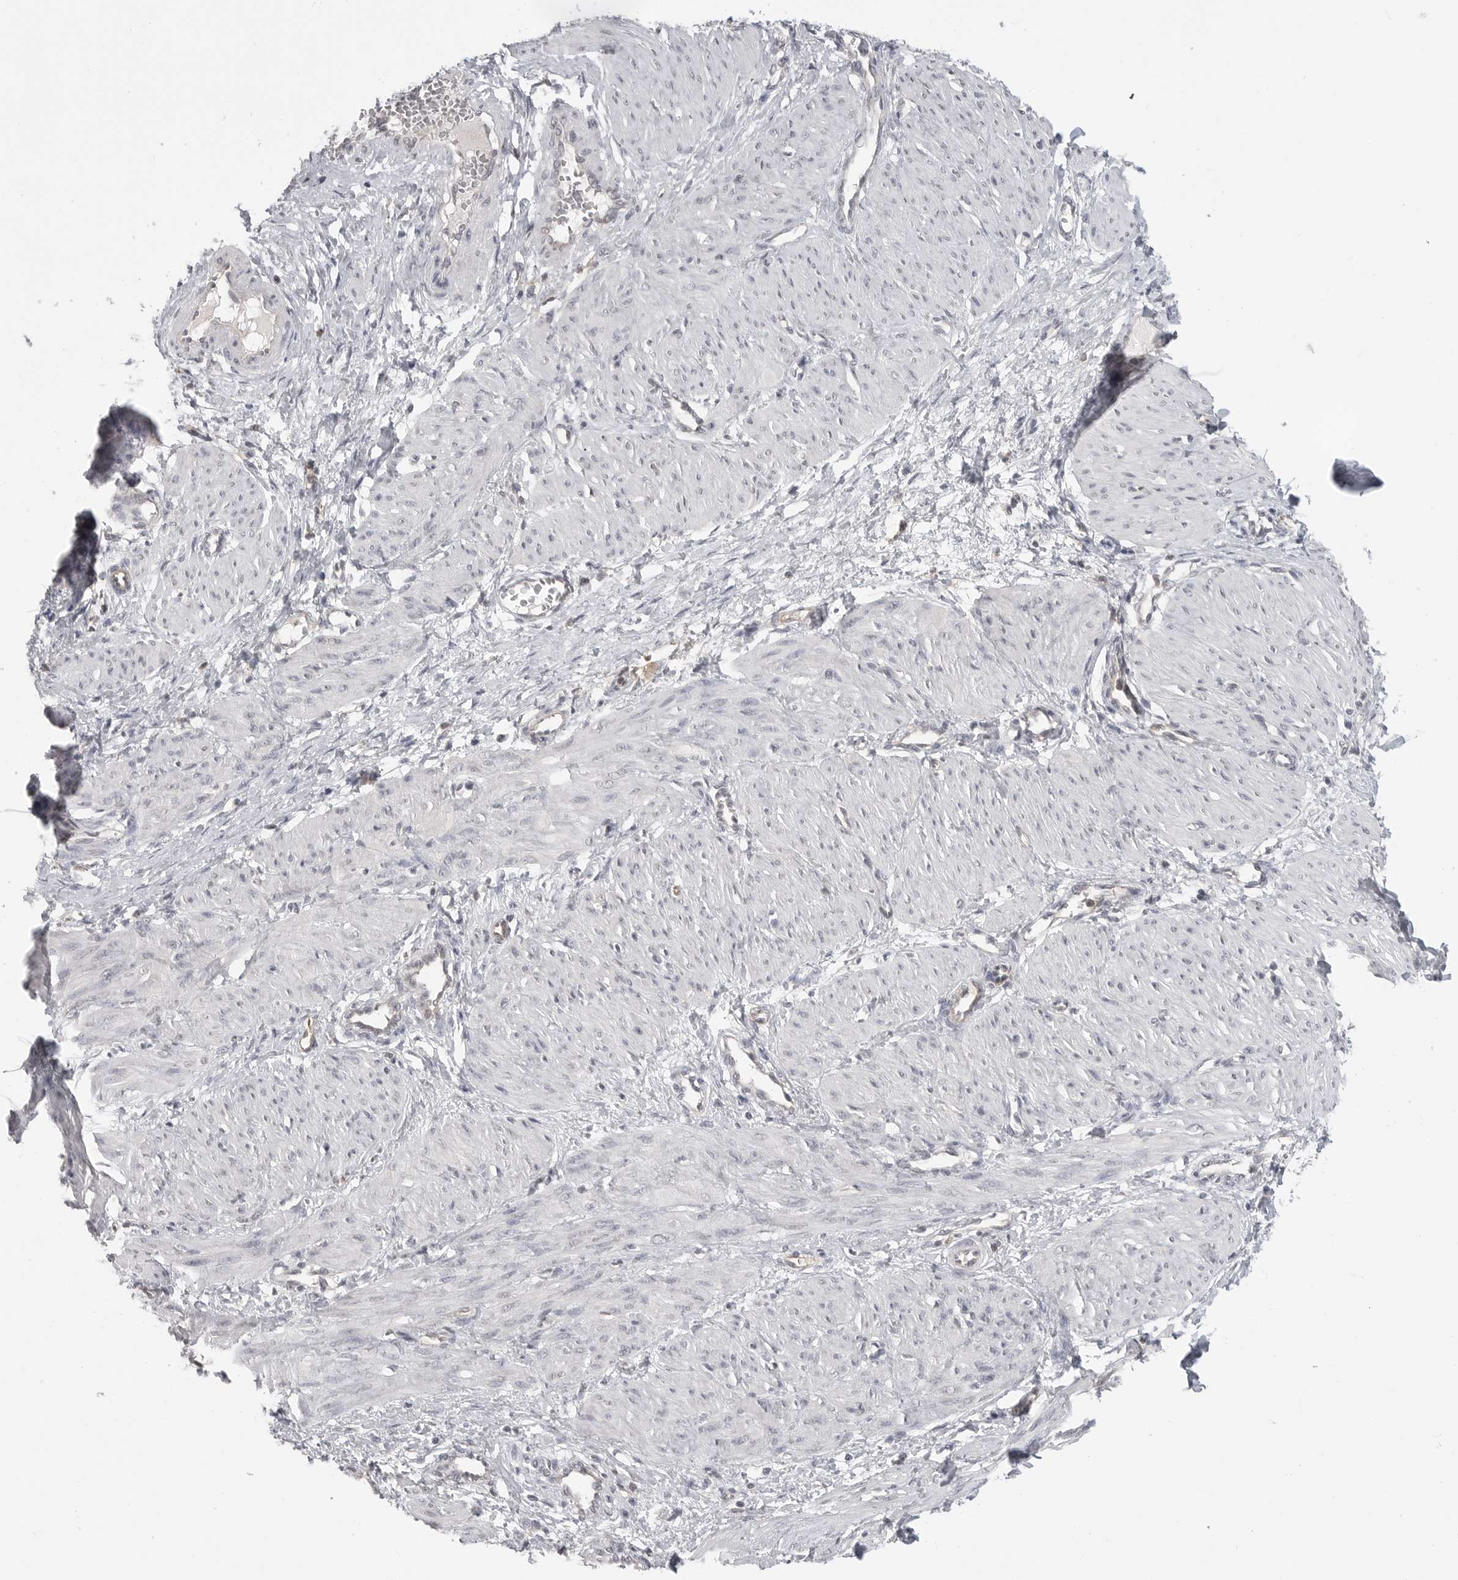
{"staining": {"intensity": "negative", "quantity": "none", "location": "none"}, "tissue": "smooth muscle", "cell_type": "Smooth muscle cells", "image_type": "normal", "snomed": [{"axis": "morphology", "description": "Normal tissue, NOS"}, {"axis": "topography", "description": "Endometrium"}], "caption": "High power microscopy micrograph of an IHC micrograph of benign smooth muscle, revealing no significant expression in smooth muscle cells. (Brightfield microscopy of DAB (3,3'-diaminobenzidine) immunohistochemistry at high magnification).", "gene": "IFNGR1", "patient": {"sex": "female", "age": 33}}